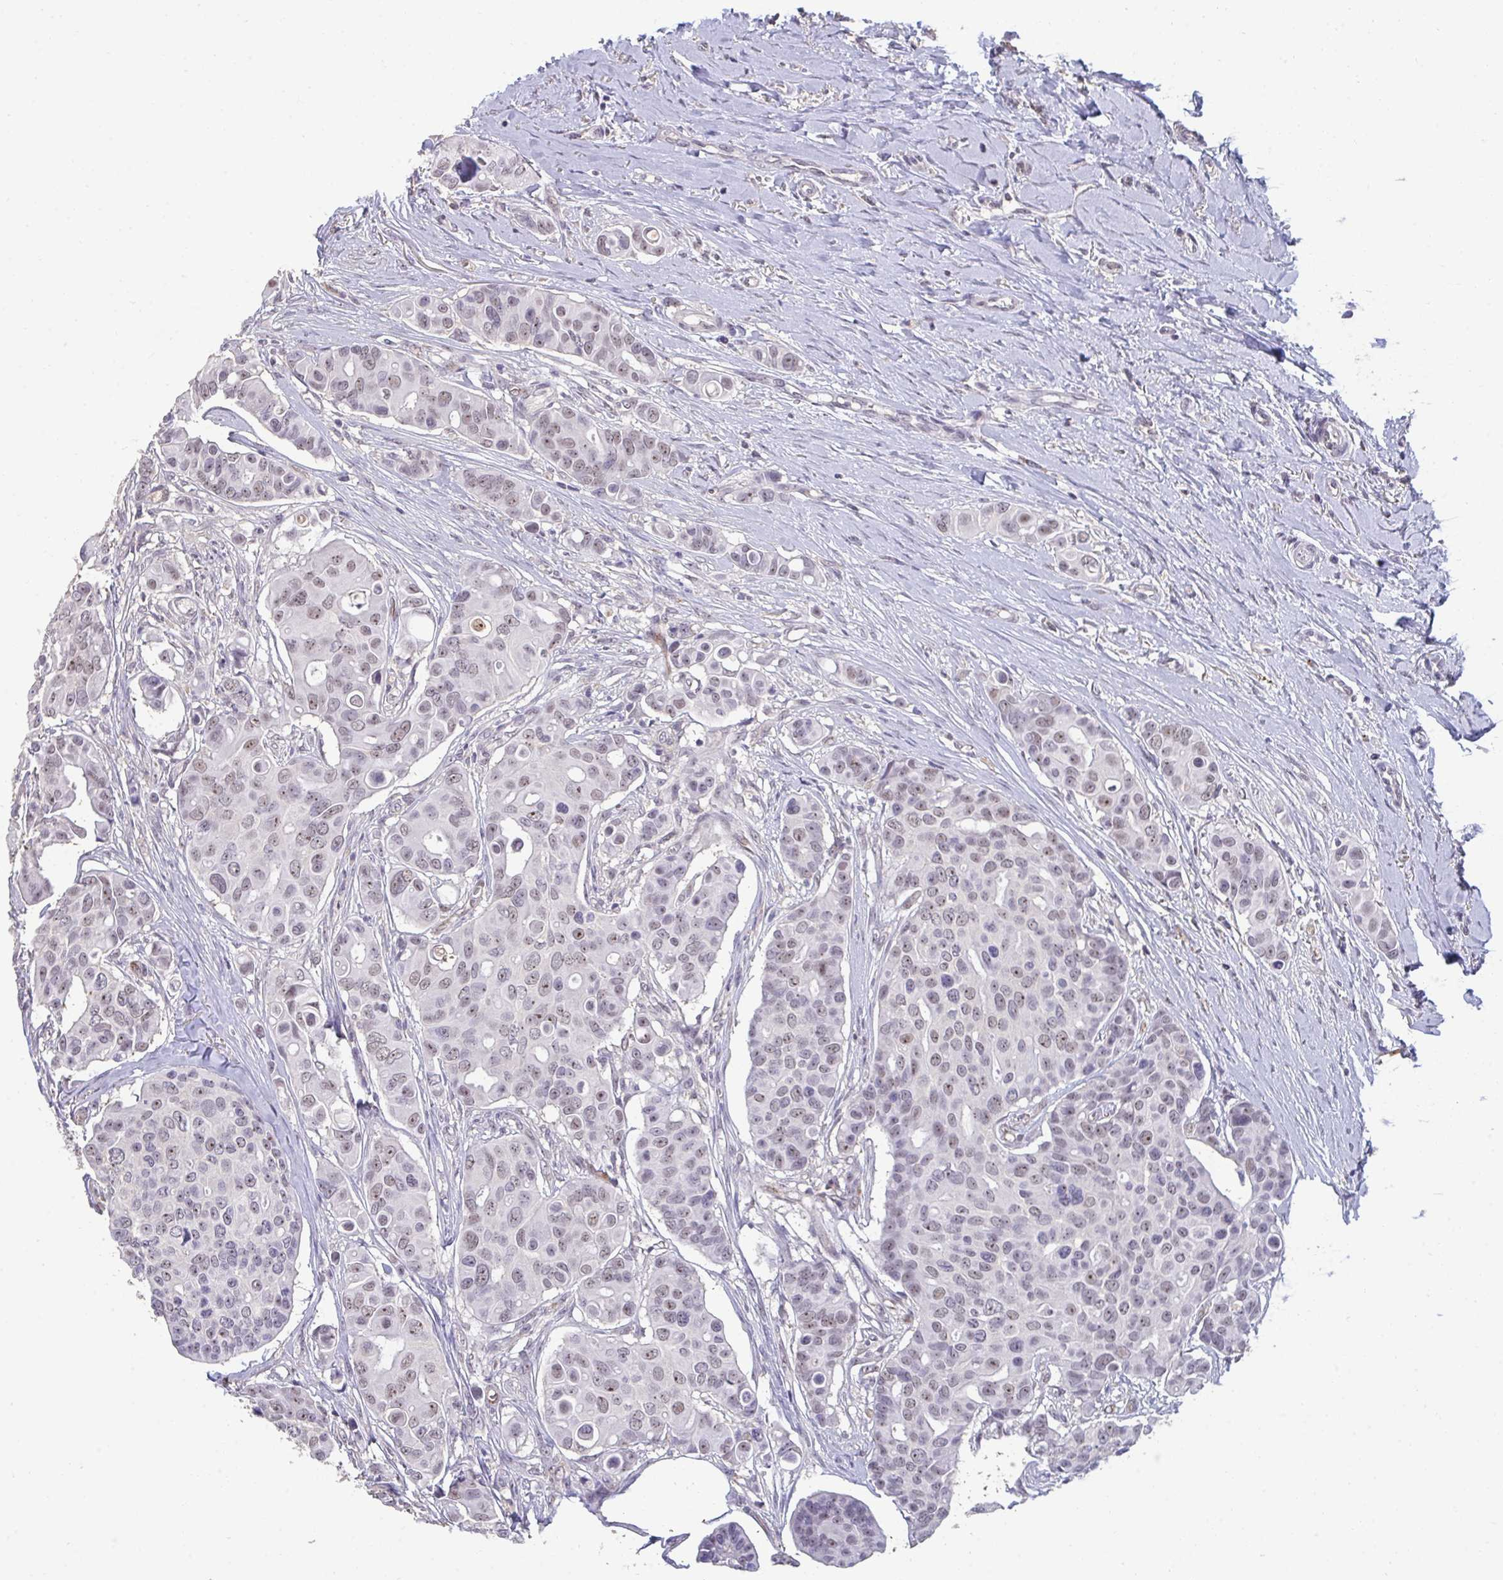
{"staining": {"intensity": "weak", "quantity": "25%-75%", "location": "nuclear"}, "tissue": "breast cancer", "cell_type": "Tumor cells", "image_type": "cancer", "snomed": [{"axis": "morphology", "description": "Normal tissue, NOS"}, {"axis": "morphology", "description": "Duct carcinoma"}, {"axis": "topography", "description": "Skin"}, {"axis": "topography", "description": "Breast"}], "caption": "Human invasive ductal carcinoma (breast) stained with a brown dye reveals weak nuclear positive staining in approximately 25%-75% of tumor cells.", "gene": "SENP3", "patient": {"sex": "female", "age": 54}}